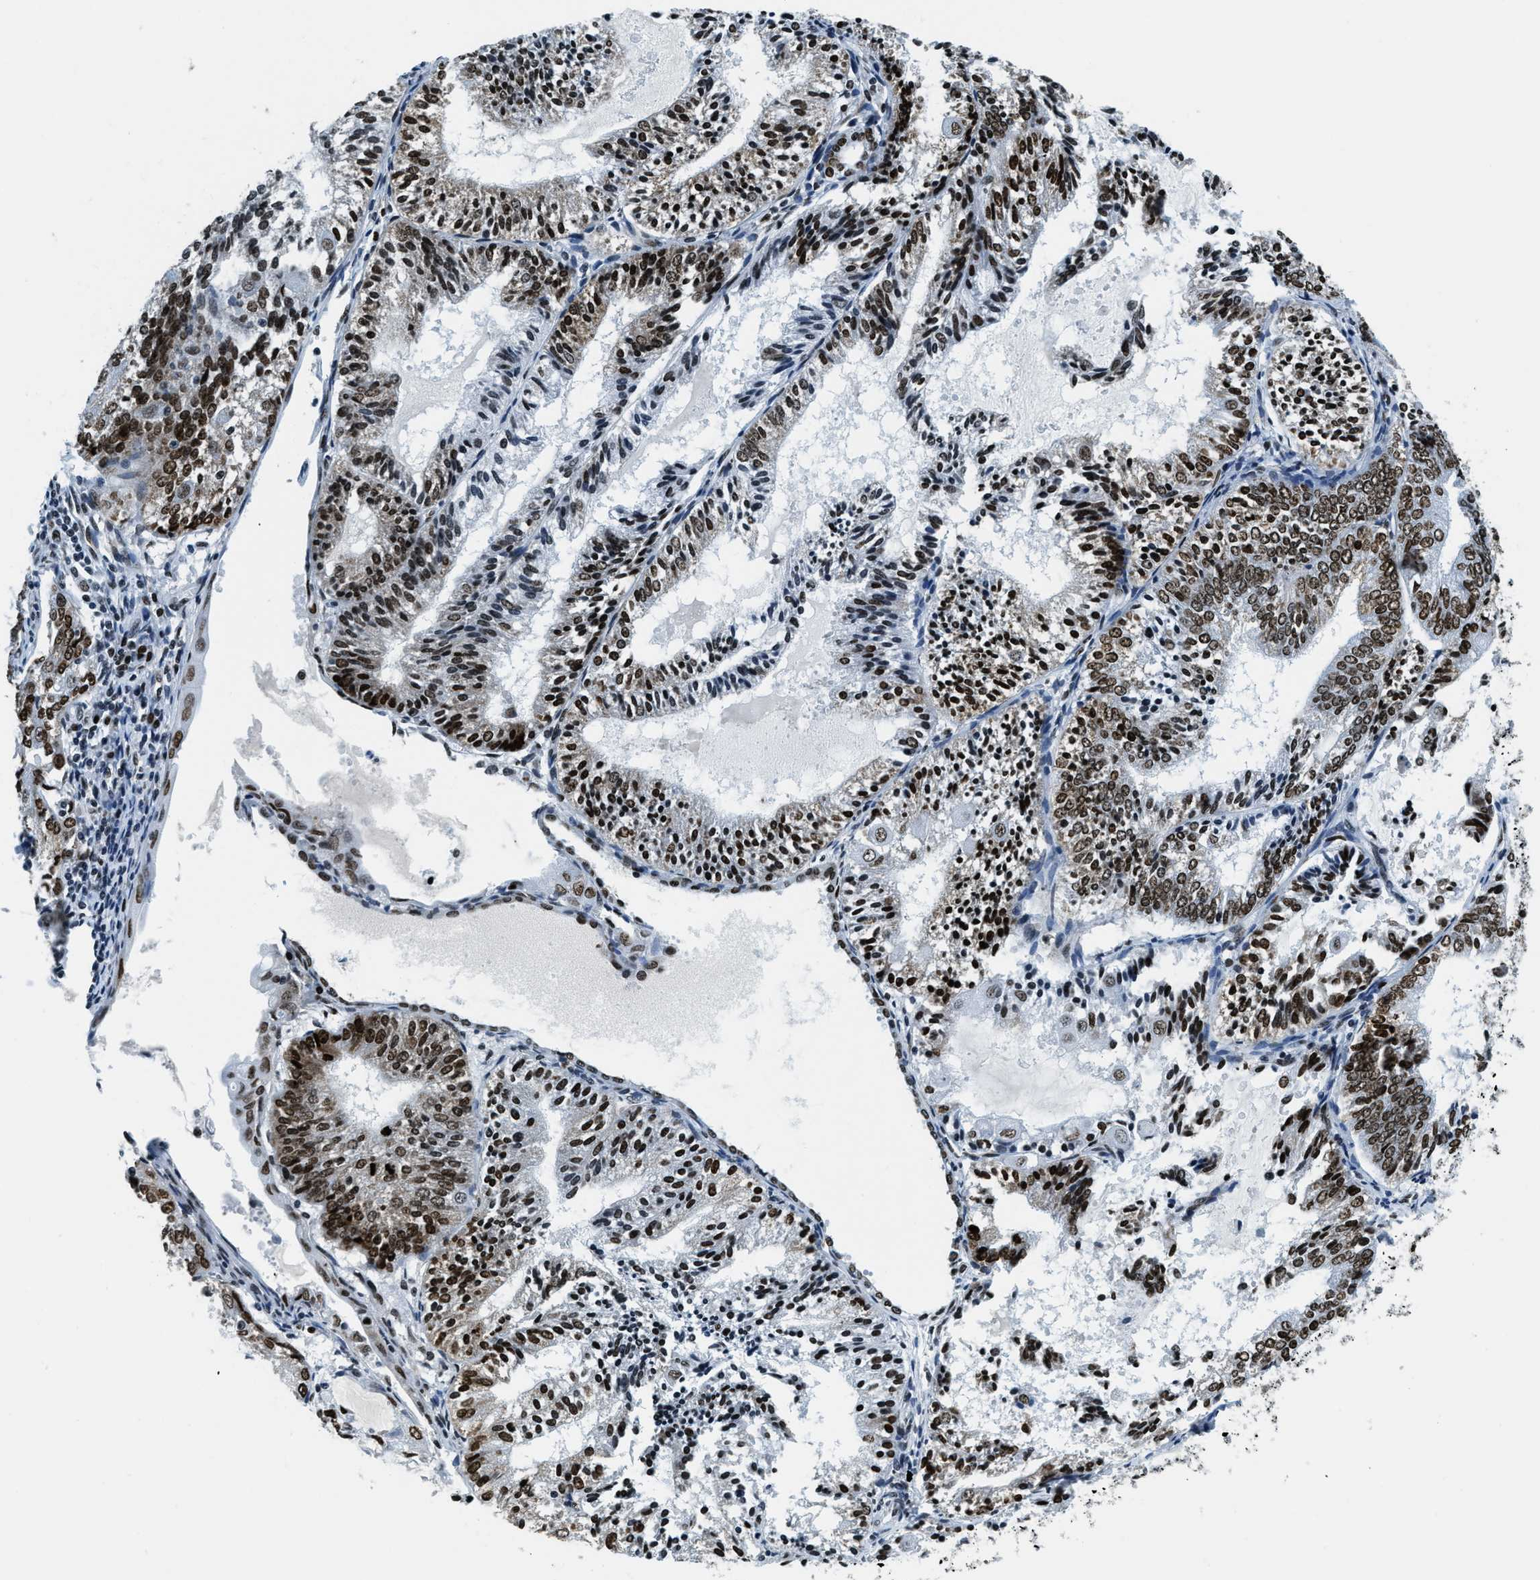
{"staining": {"intensity": "strong", "quantity": ">75%", "location": "nuclear"}, "tissue": "endometrial cancer", "cell_type": "Tumor cells", "image_type": "cancer", "snomed": [{"axis": "morphology", "description": "Adenocarcinoma, NOS"}, {"axis": "topography", "description": "Endometrium"}], "caption": "The image reveals staining of endometrial cancer (adenocarcinoma), revealing strong nuclear protein staining (brown color) within tumor cells.", "gene": "TOP1", "patient": {"sex": "female", "age": 81}}